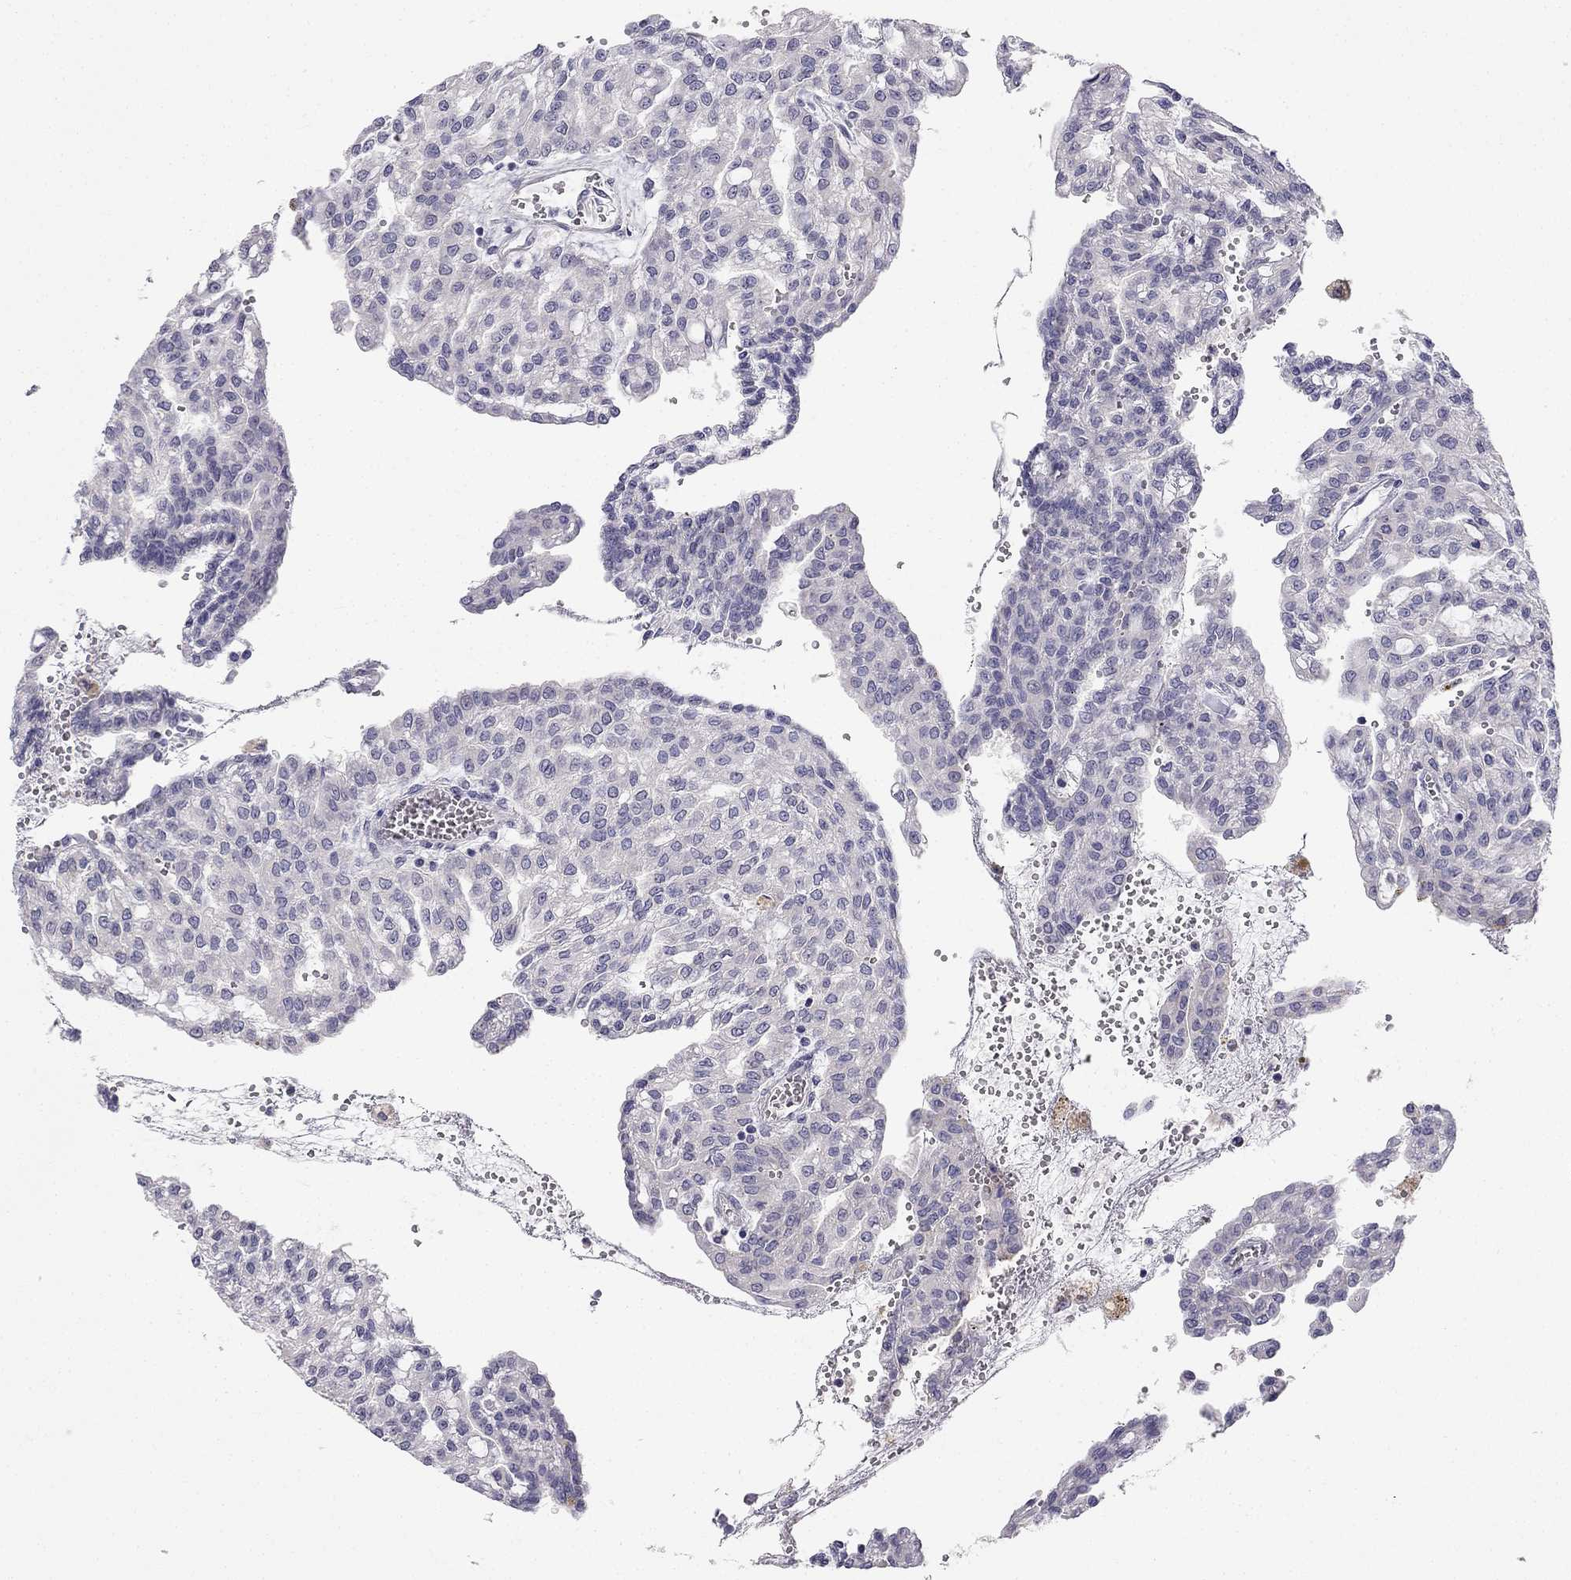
{"staining": {"intensity": "negative", "quantity": "none", "location": "none"}, "tissue": "renal cancer", "cell_type": "Tumor cells", "image_type": "cancer", "snomed": [{"axis": "morphology", "description": "Adenocarcinoma, NOS"}, {"axis": "topography", "description": "Kidney"}], "caption": "Image shows no protein positivity in tumor cells of renal cancer (adenocarcinoma) tissue. (DAB (3,3'-diaminobenzidine) IHC with hematoxylin counter stain).", "gene": "C16orf89", "patient": {"sex": "male", "age": 63}}